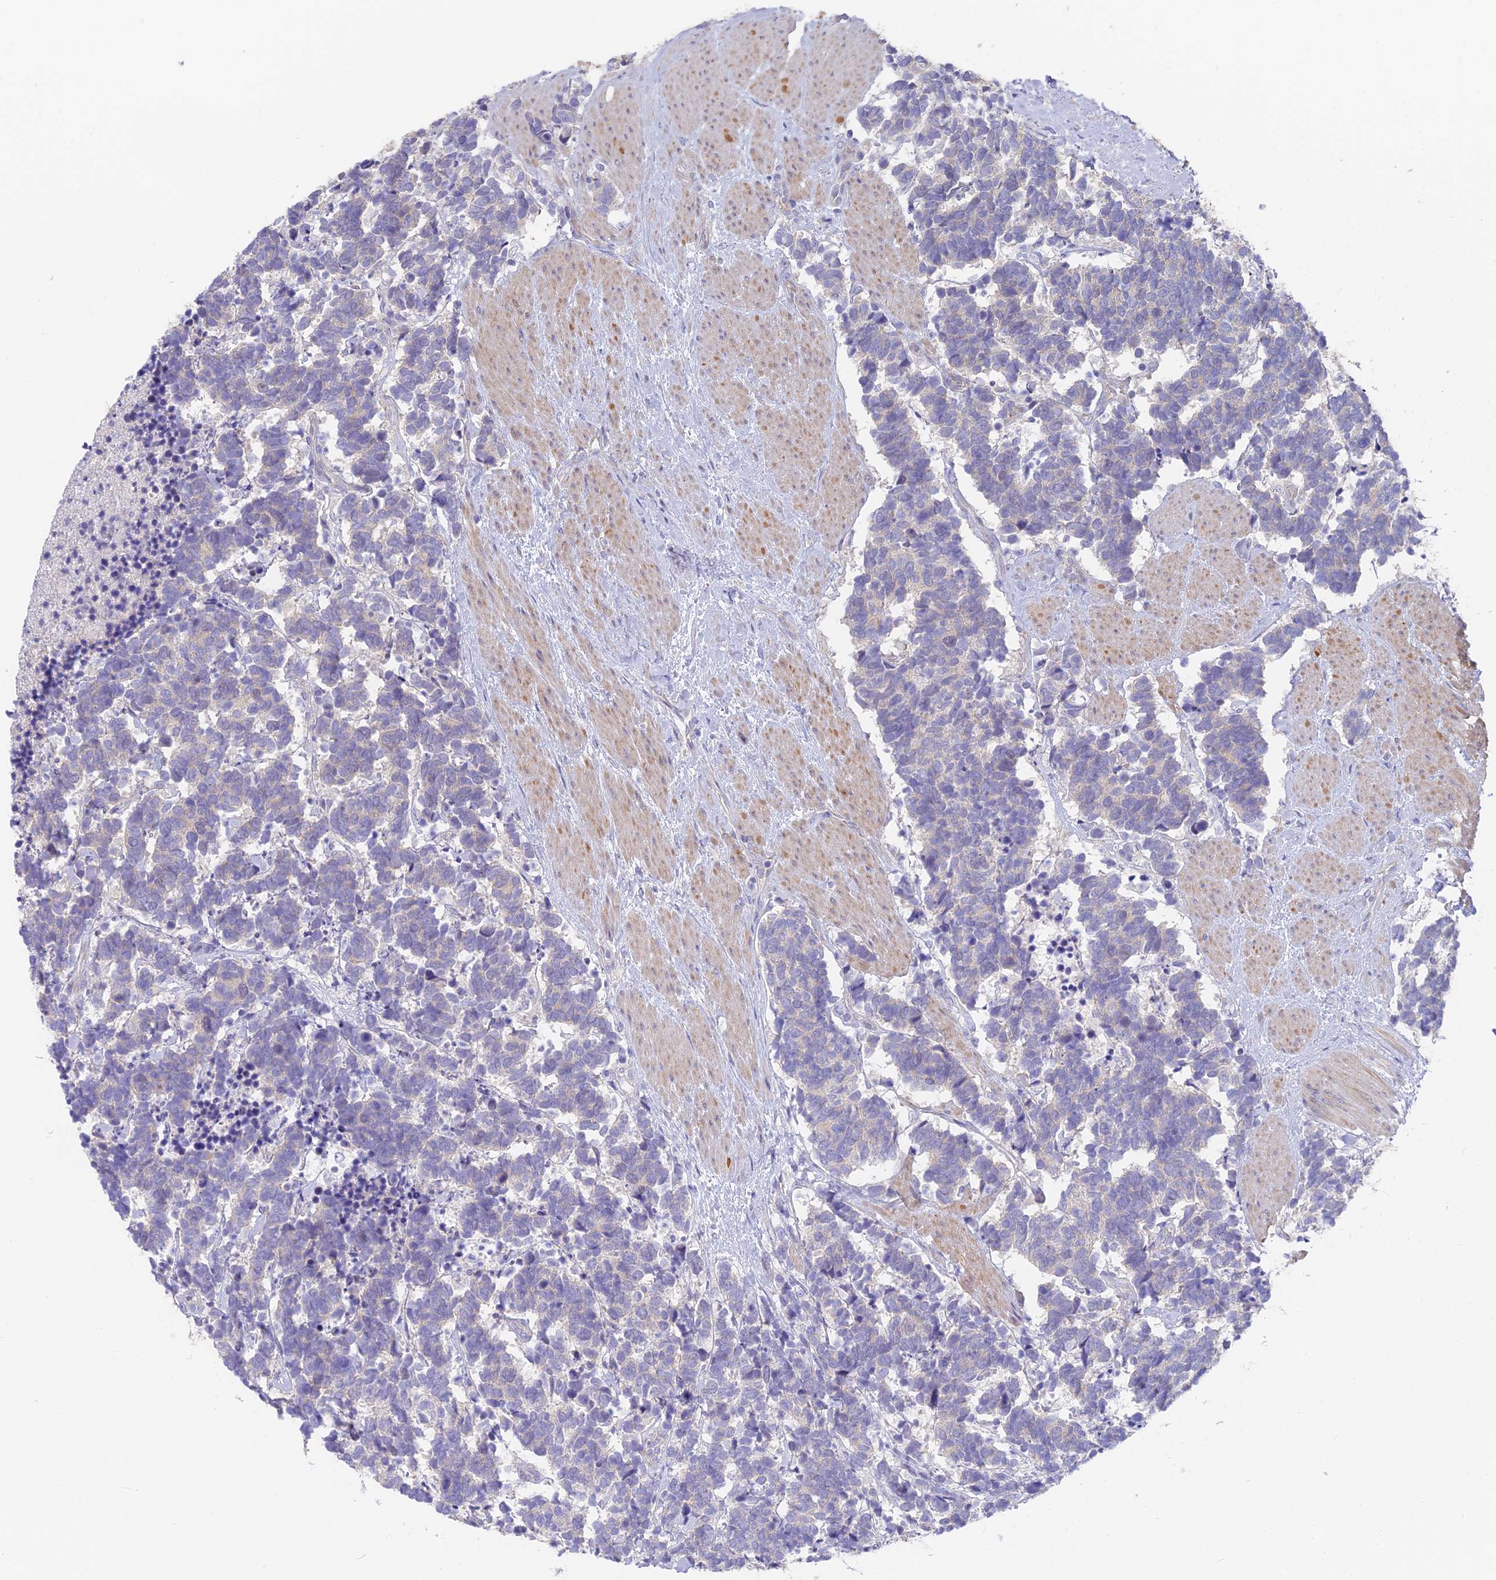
{"staining": {"intensity": "negative", "quantity": "none", "location": "none"}, "tissue": "carcinoid", "cell_type": "Tumor cells", "image_type": "cancer", "snomed": [{"axis": "morphology", "description": "Carcinoma, NOS"}, {"axis": "morphology", "description": "Carcinoid, malignant, NOS"}, {"axis": "topography", "description": "Prostate"}], "caption": "Immunohistochemistry (IHC) image of neoplastic tissue: human carcinoid stained with DAB reveals no significant protein expression in tumor cells. (DAB immunohistochemistry, high magnification).", "gene": "FAM168B", "patient": {"sex": "male", "age": 57}}